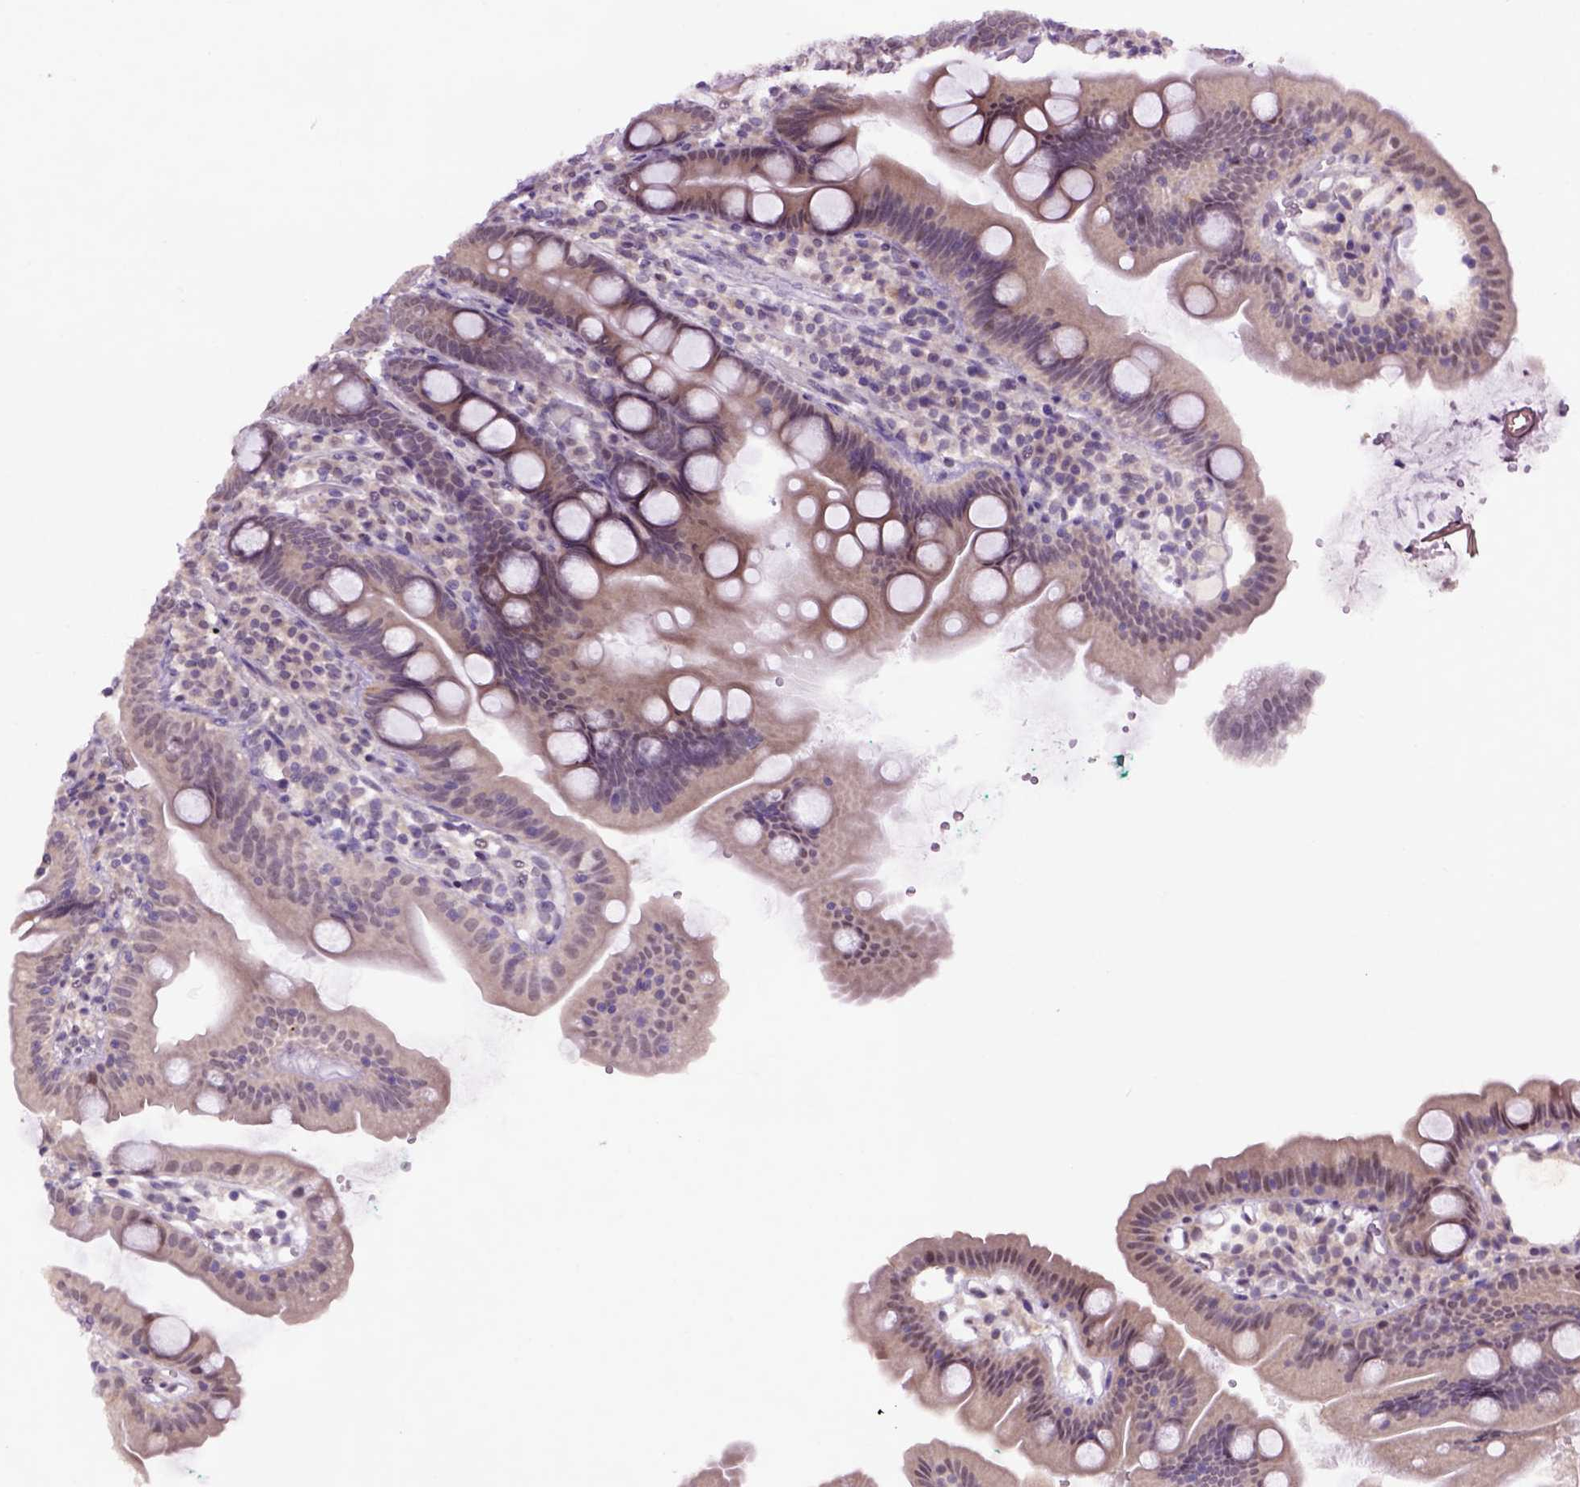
{"staining": {"intensity": "moderate", "quantity": "<25%", "location": "cytoplasmic/membranous,nuclear"}, "tissue": "duodenum", "cell_type": "Glandular cells", "image_type": "normal", "snomed": [{"axis": "morphology", "description": "Normal tissue, NOS"}, {"axis": "topography", "description": "Duodenum"}], "caption": "High-magnification brightfield microscopy of normal duodenum stained with DAB (brown) and counterstained with hematoxylin (blue). glandular cells exhibit moderate cytoplasmic/membranous,nuclear expression is seen in approximately<25% of cells. The staining was performed using DAB (3,3'-diaminobenzidine) to visualize the protein expression in brown, while the nuclei were stained in blue with hematoxylin (Magnification: 20x).", "gene": "RAB43", "patient": {"sex": "female", "age": 67}}